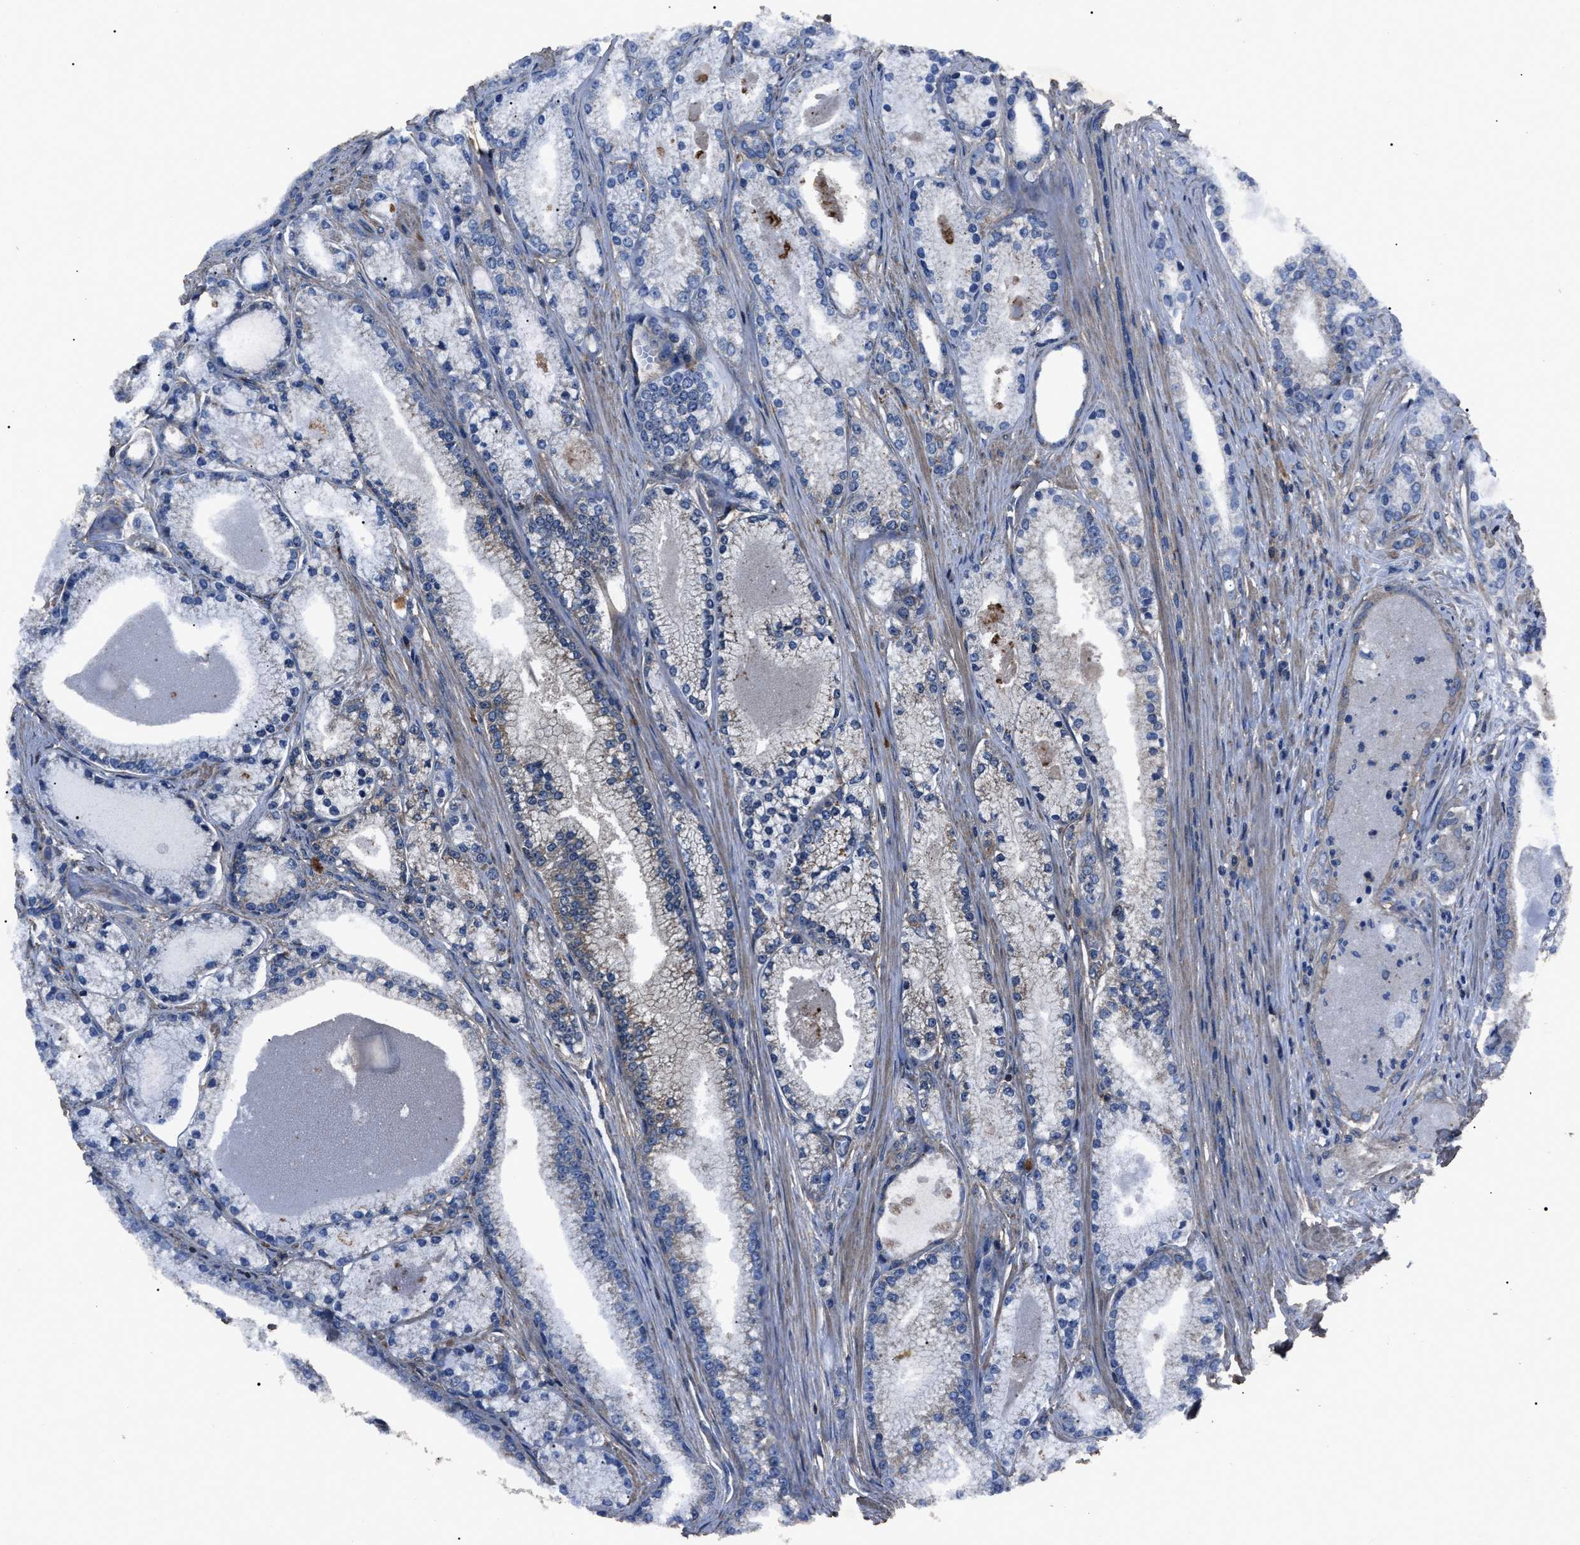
{"staining": {"intensity": "weak", "quantity": "<25%", "location": "cytoplasmic/membranous"}, "tissue": "prostate cancer", "cell_type": "Tumor cells", "image_type": "cancer", "snomed": [{"axis": "morphology", "description": "Adenocarcinoma, High grade"}, {"axis": "topography", "description": "Prostate"}], "caption": "IHC photomicrograph of prostate cancer stained for a protein (brown), which exhibits no expression in tumor cells. (DAB (3,3'-diaminobenzidine) immunohistochemistry with hematoxylin counter stain).", "gene": "RNF216", "patient": {"sex": "male", "age": 71}}